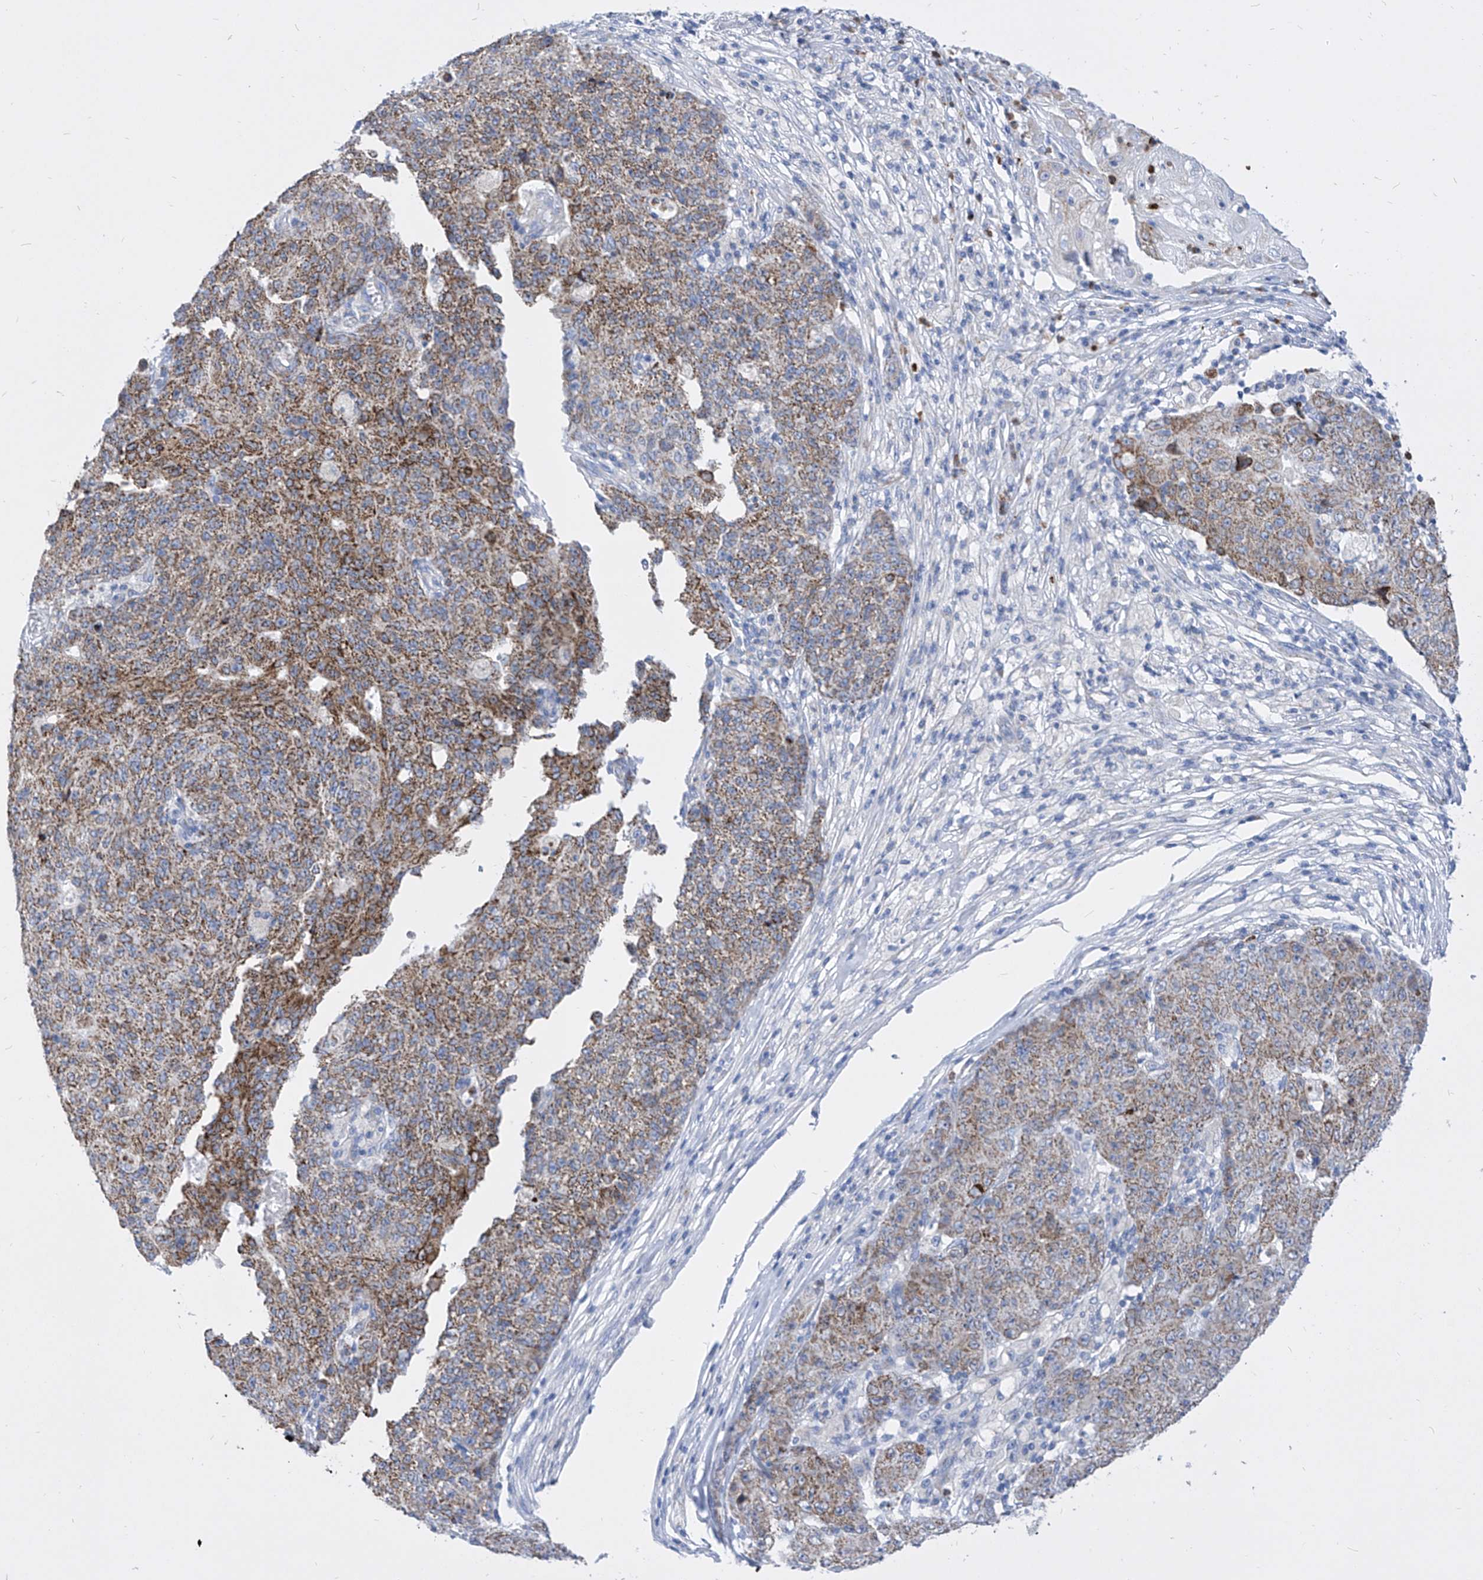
{"staining": {"intensity": "moderate", "quantity": "25%-75%", "location": "cytoplasmic/membranous"}, "tissue": "ovarian cancer", "cell_type": "Tumor cells", "image_type": "cancer", "snomed": [{"axis": "morphology", "description": "Carcinoma, endometroid"}, {"axis": "topography", "description": "Ovary"}], "caption": "High-magnification brightfield microscopy of ovarian cancer (endometroid carcinoma) stained with DAB (3,3'-diaminobenzidine) (brown) and counterstained with hematoxylin (blue). tumor cells exhibit moderate cytoplasmic/membranous positivity is appreciated in about25%-75% of cells.", "gene": "COQ3", "patient": {"sex": "female", "age": 42}}